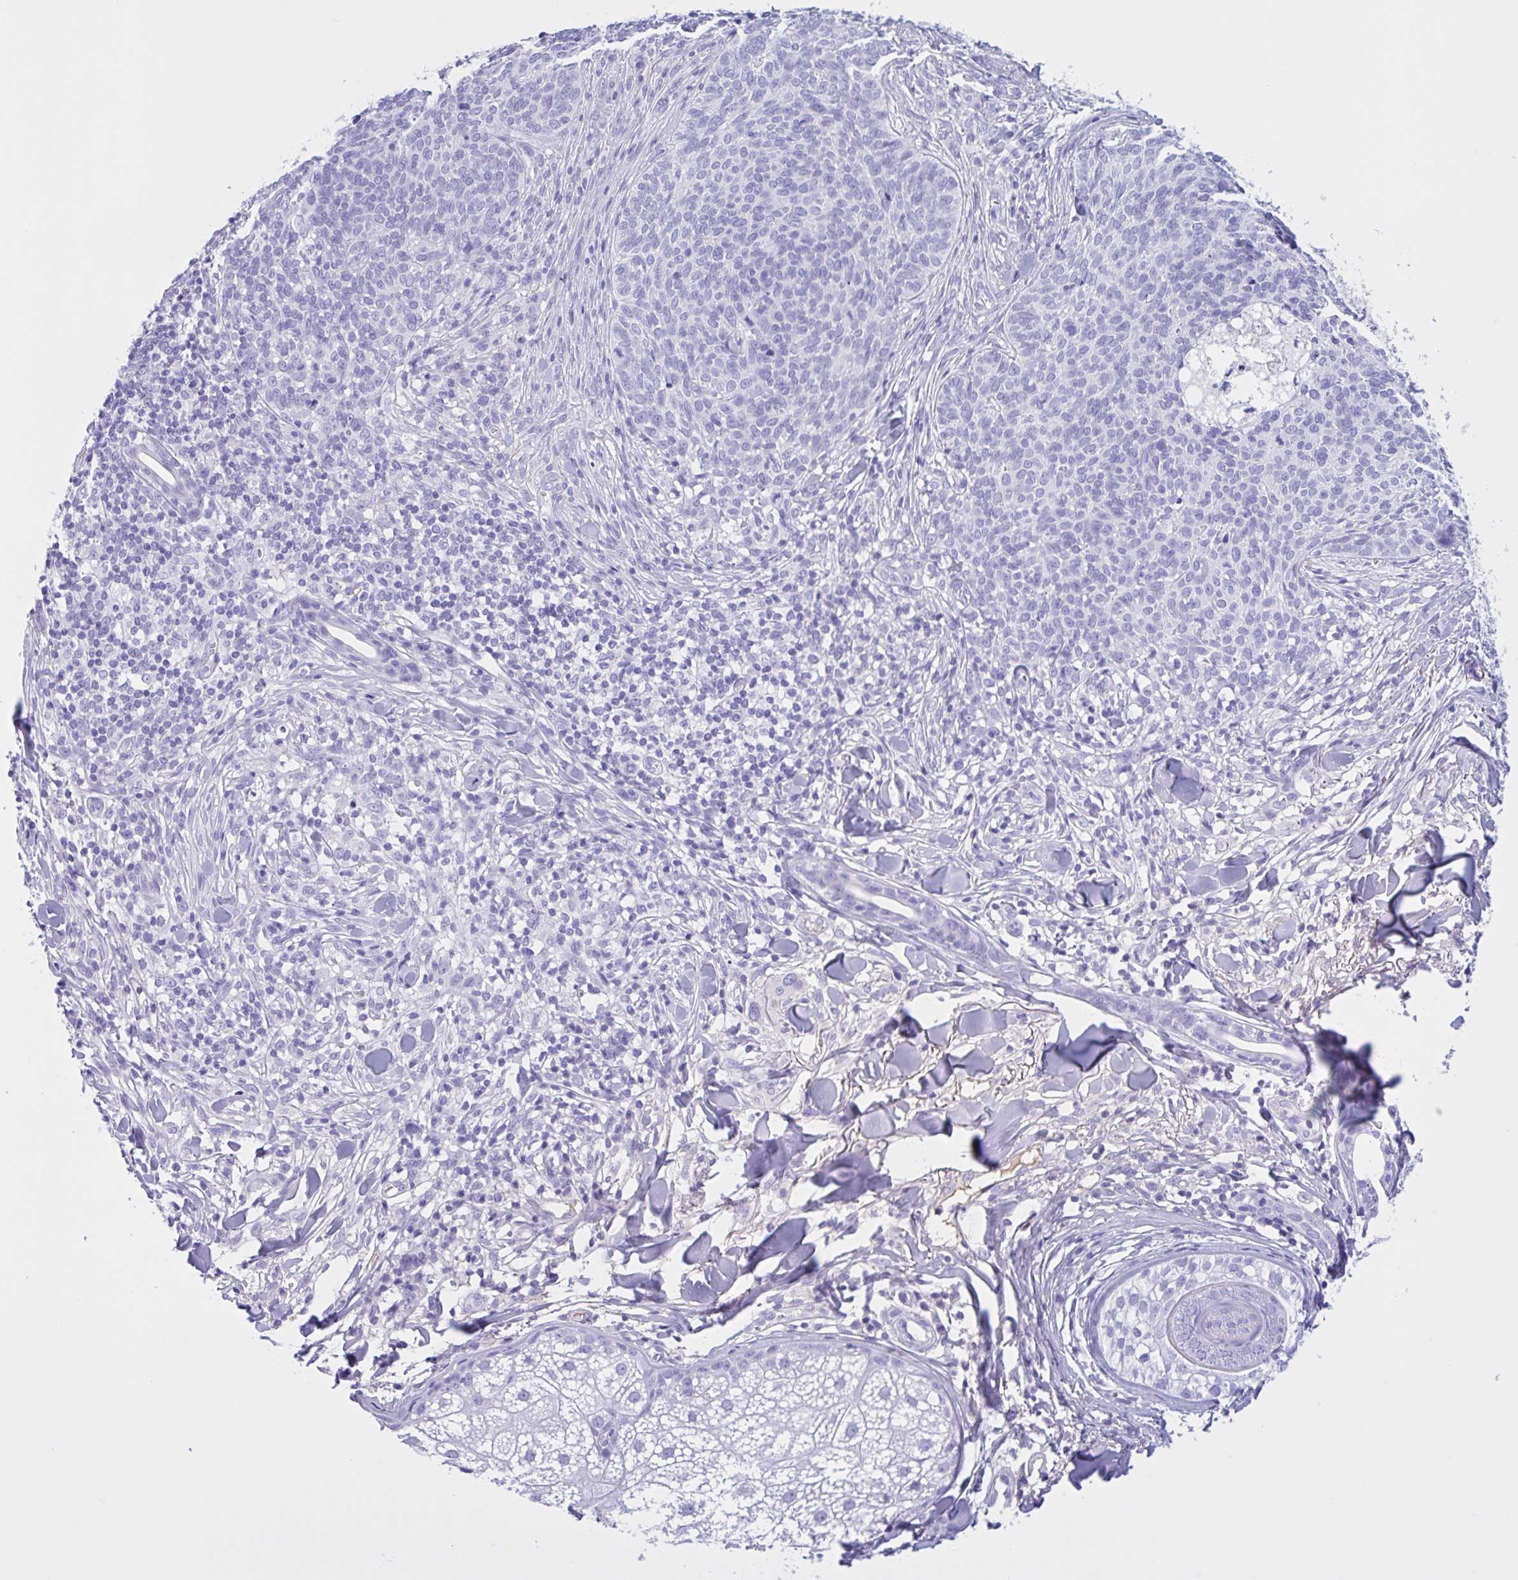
{"staining": {"intensity": "negative", "quantity": "none", "location": "none"}, "tissue": "skin cancer", "cell_type": "Tumor cells", "image_type": "cancer", "snomed": [{"axis": "morphology", "description": "Basal cell carcinoma"}, {"axis": "topography", "description": "Skin"}, {"axis": "topography", "description": "Skin of face"}], "caption": "Tumor cells are negative for protein expression in human skin basal cell carcinoma.", "gene": "LARGE2", "patient": {"sex": "male", "age": 56}}